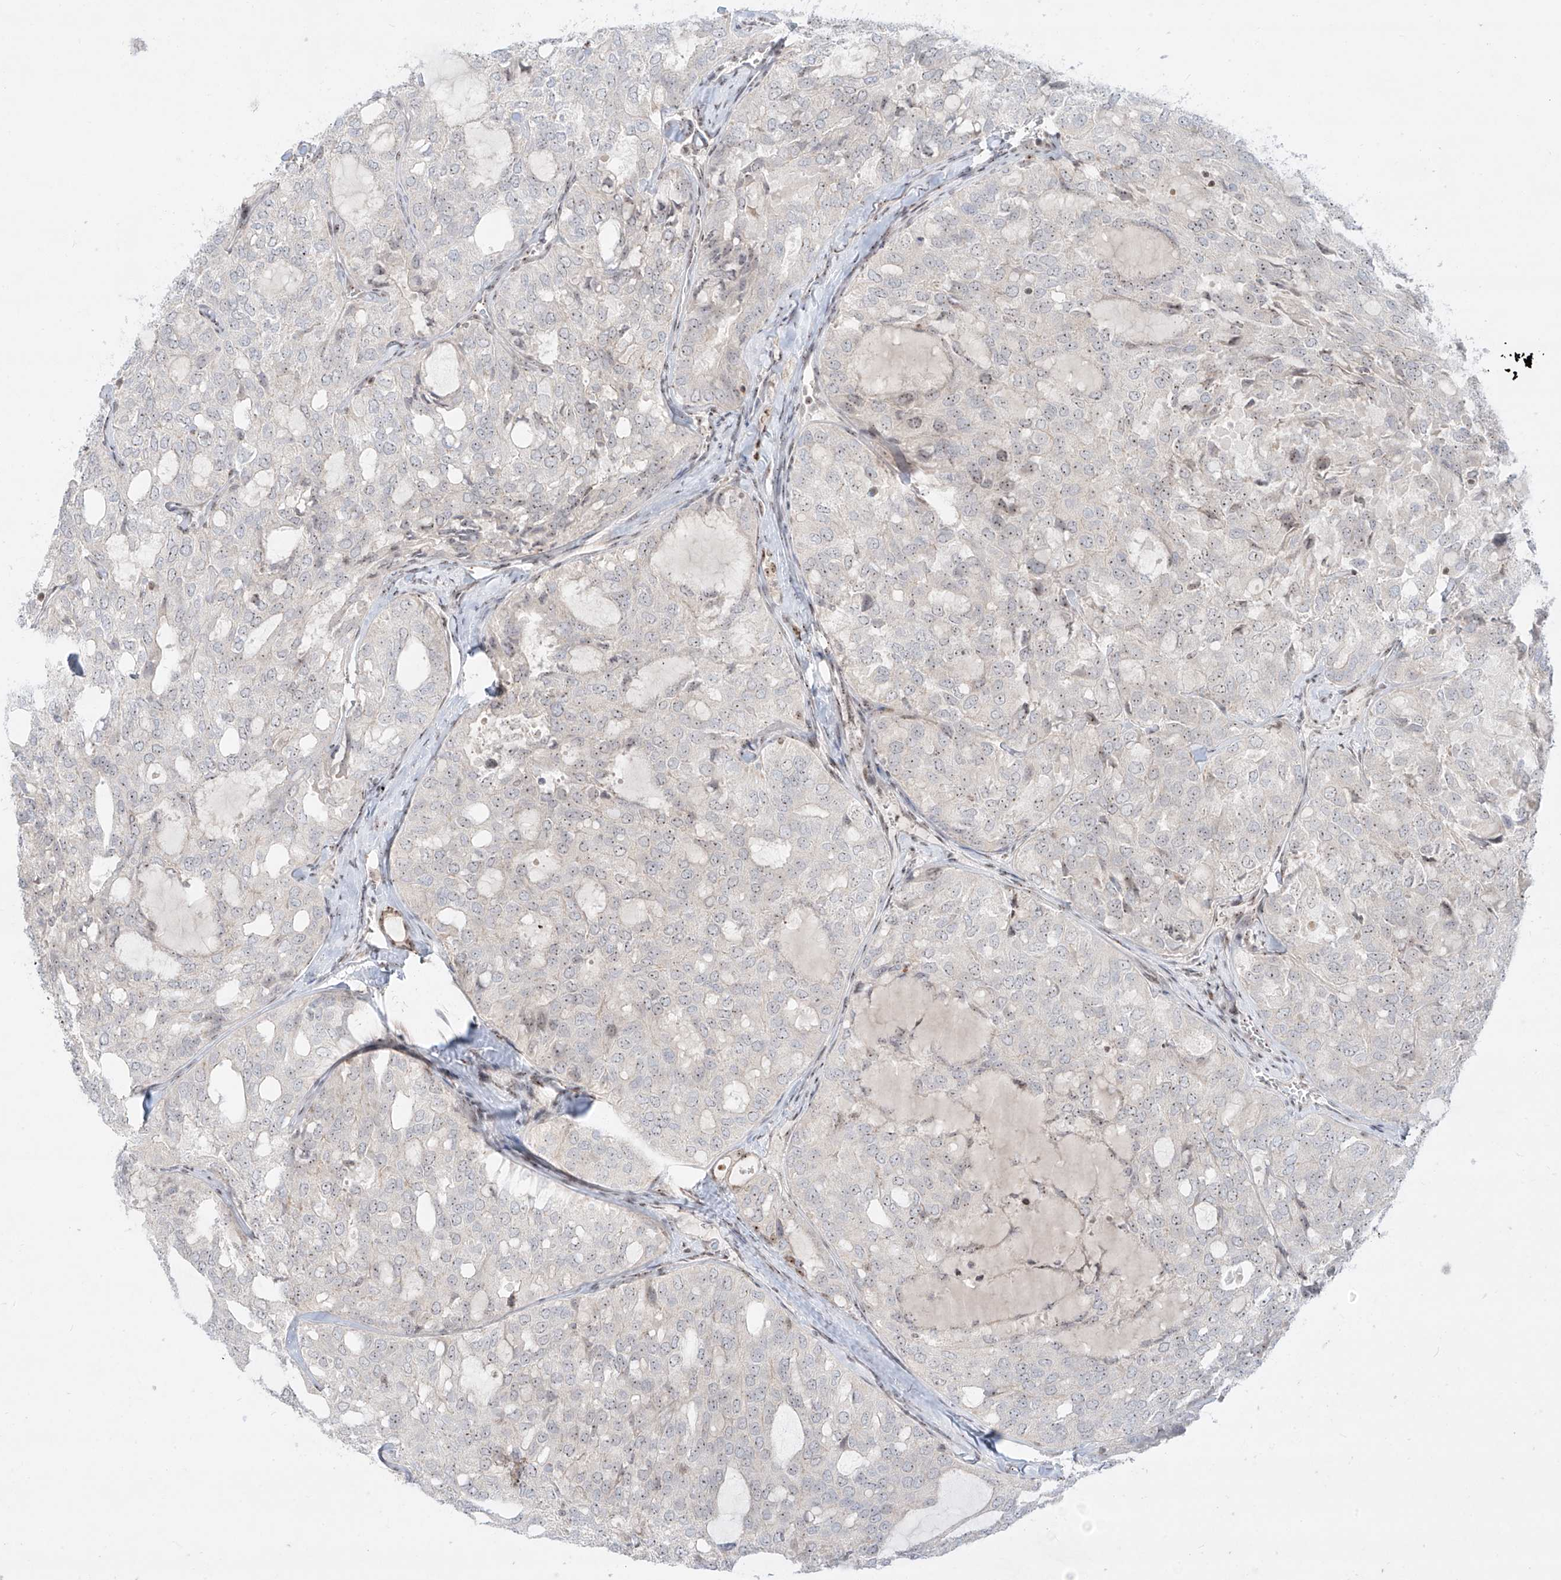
{"staining": {"intensity": "negative", "quantity": "none", "location": "none"}, "tissue": "thyroid cancer", "cell_type": "Tumor cells", "image_type": "cancer", "snomed": [{"axis": "morphology", "description": "Follicular adenoma carcinoma, NOS"}, {"axis": "topography", "description": "Thyroid gland"}], "caption": "A high-resolution image shows IHC staining of thyroid follicular adenoma carcinoma, which exhibits no significant positivity in tumor cells.", "gene": "ZNF512", "patient": {"sex": "male", "age": 75}}